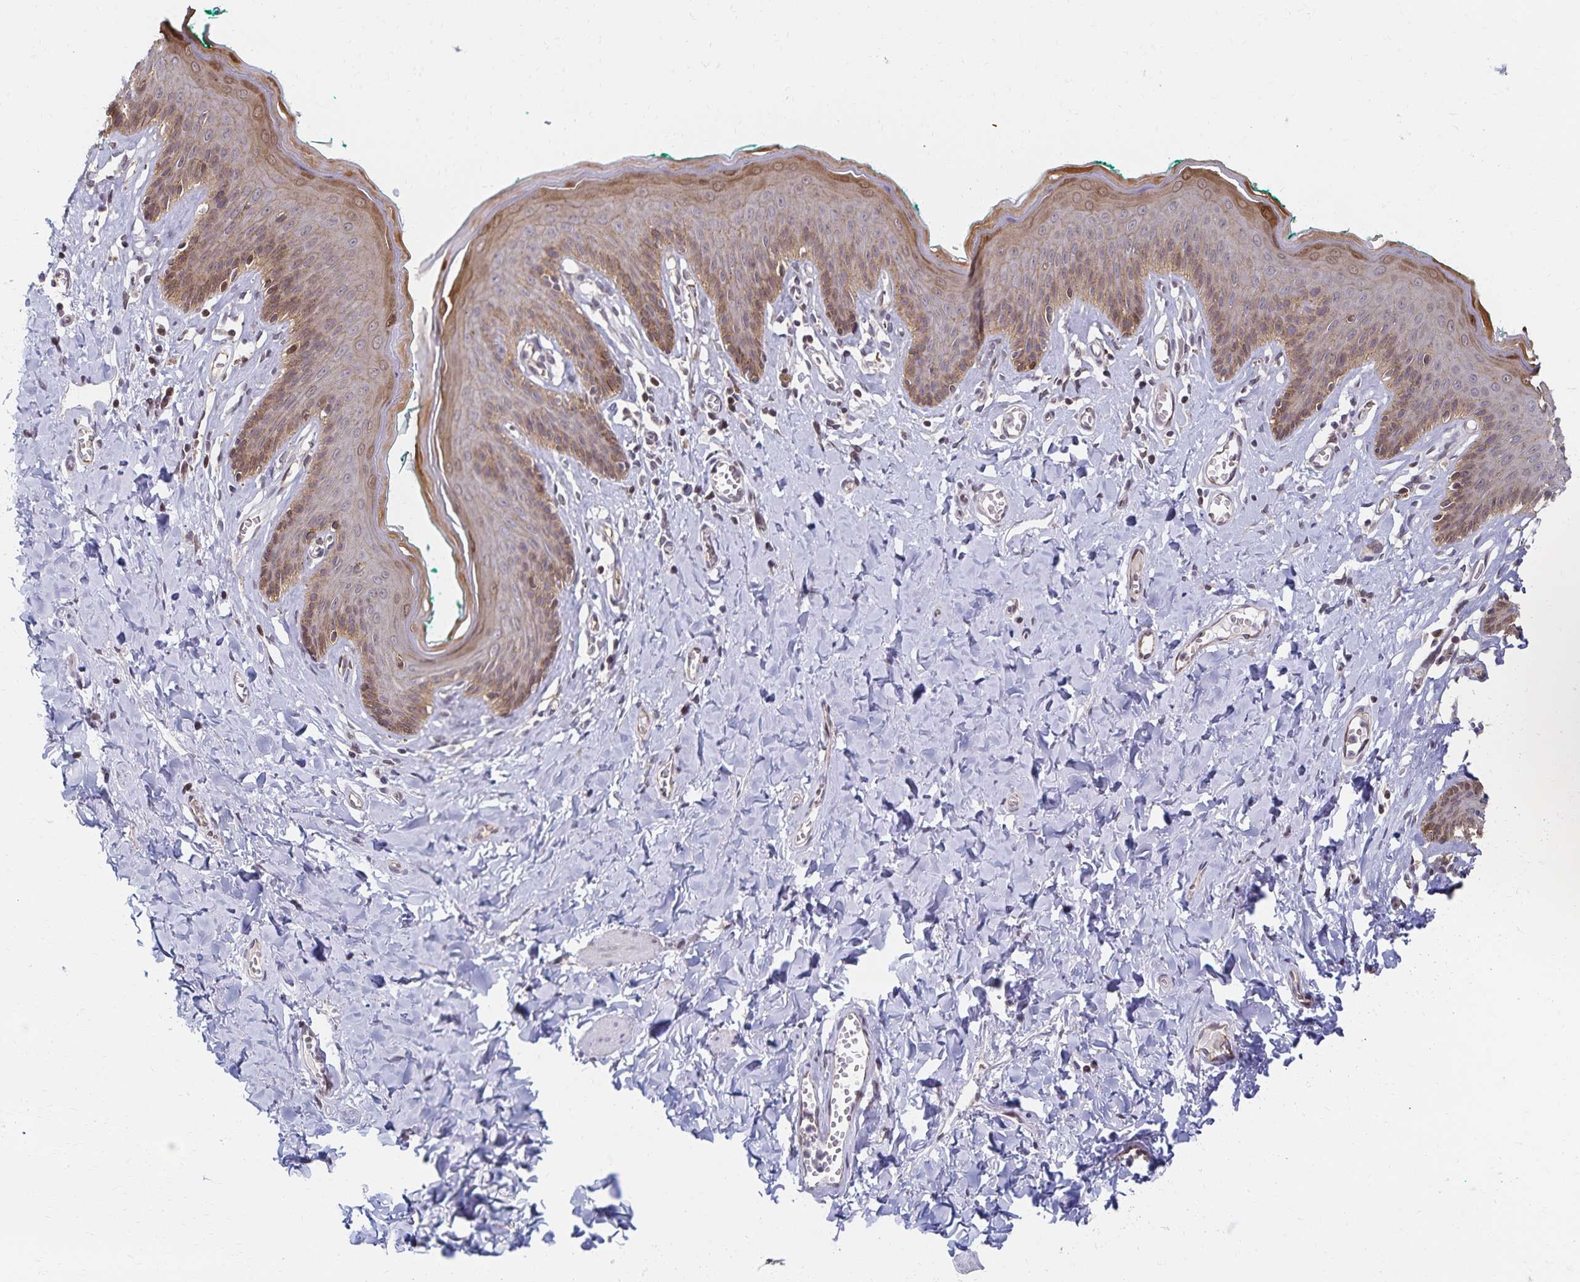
{"staining": {"intensity": "moderate", "quantity": "25%-75%", "location": "cytoplasmic/membranous,nuclear"}, "tissue": "skin", "cell_type": "Epidermal cells", "image_type": "normal", "snomed": [{"axis": "morphology", "description": "Normal tissue, NOS"}, {"axis": "topography", "description": "Vulva"}, {"axis": "topography", "description": "Peripheral nerve tissue"}], "caption": "A histopathology image showing moderate cytoplasmic/membranous,nuclear positivity in about 25%-75% of epidermal cells in benign skin, as visualized by brown immunohistochemical staining.", "gene": "RAB9B", "patient": {"sex": "female", "age": 66}}